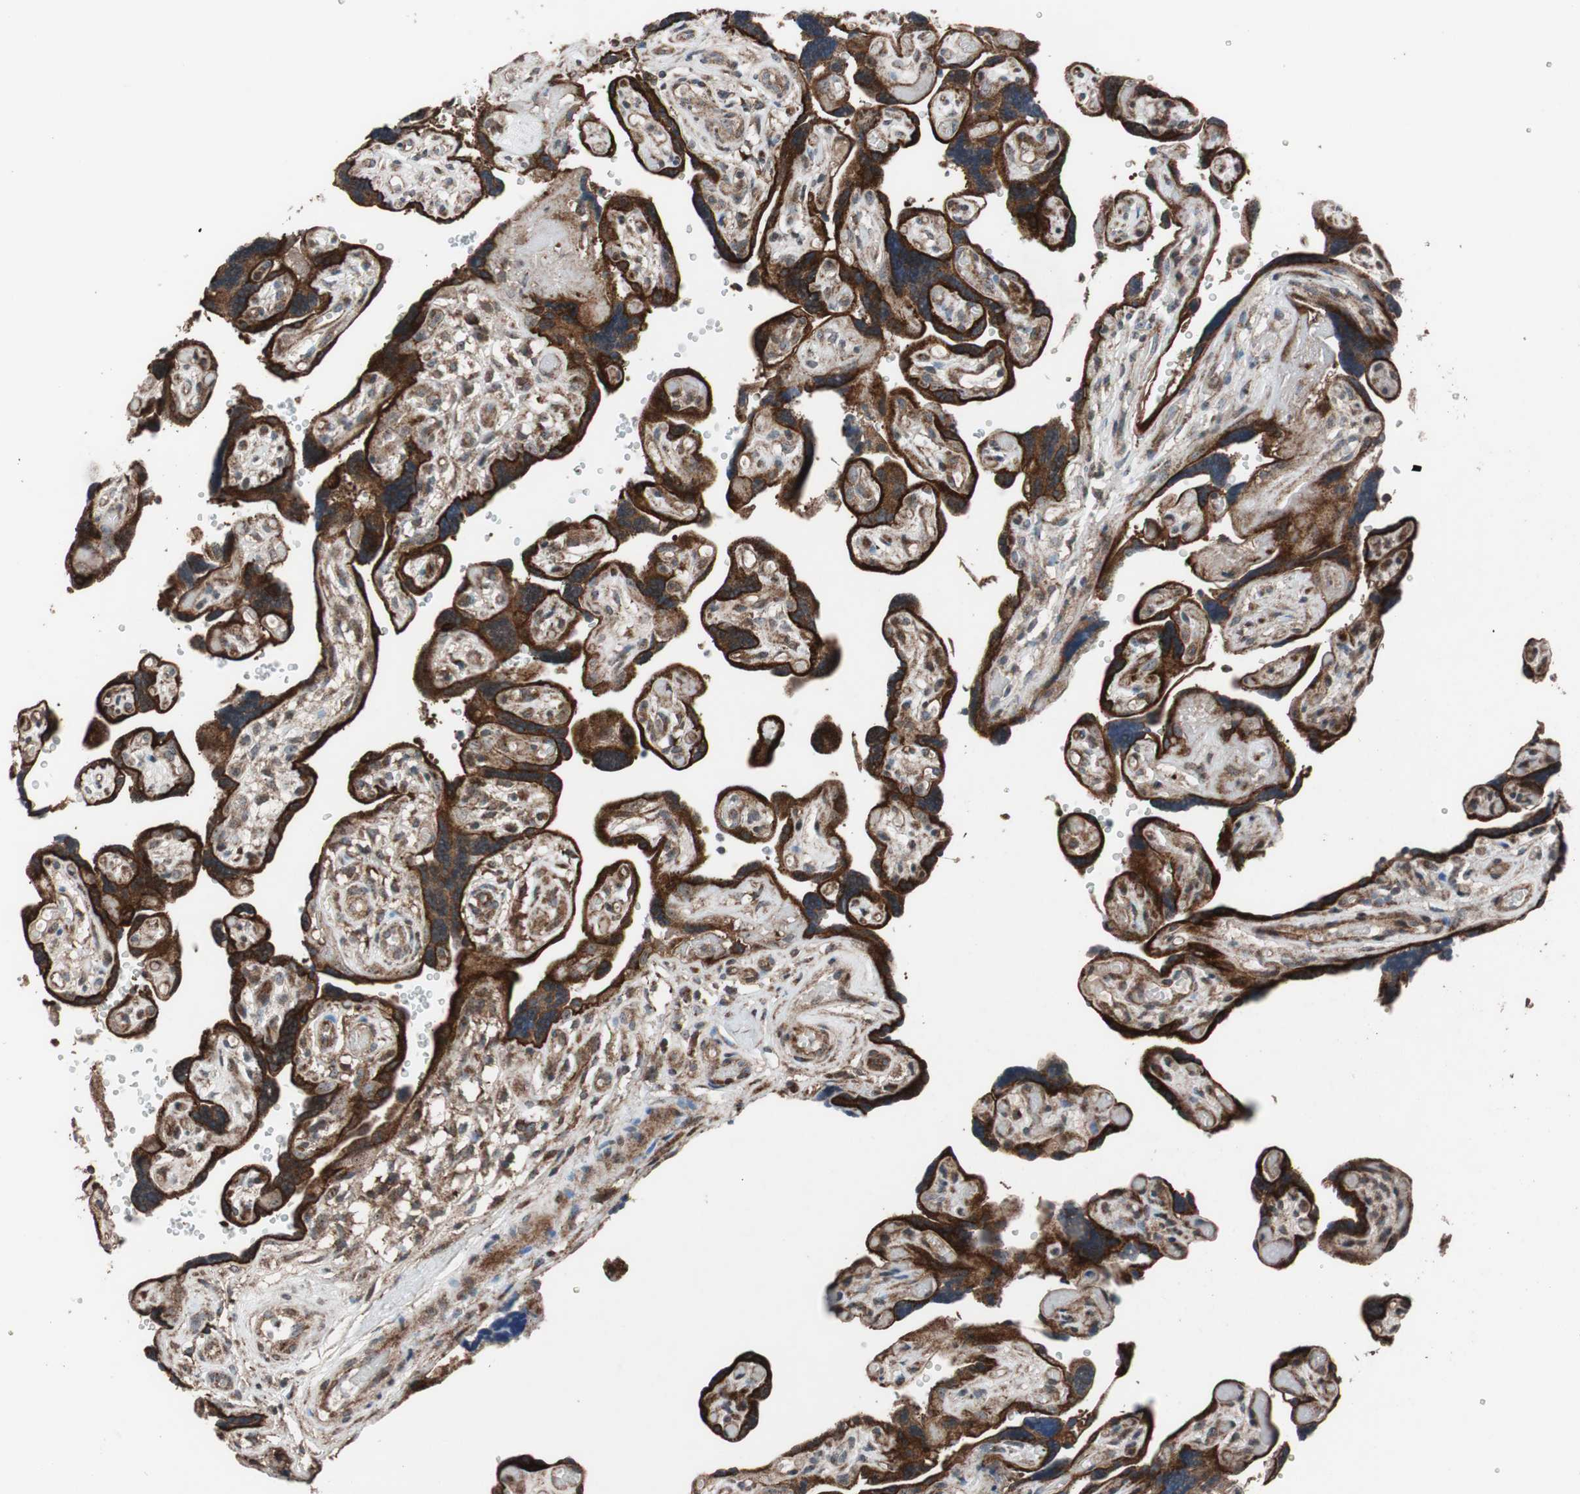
{"staining": {"intensity": "strong", "quantity": ">75%", "location": "cytoplasmic/membranous"}, "tissue": "placenta", "cell_type": "Trophoblastic cells", "image_type": "normal", "snomed": [{"axis": "morphology", "description": "Normal tissue, NOS"}, {"axis": "topography", "description": "Placenta"}], "caption": "A brown stain shows strong cytoplasmic/membranous positivity of a protein in trophoblastic cells of benign human placenta.", "gene": "CCL14", "patient": {"sex": "female", "age": 30}}